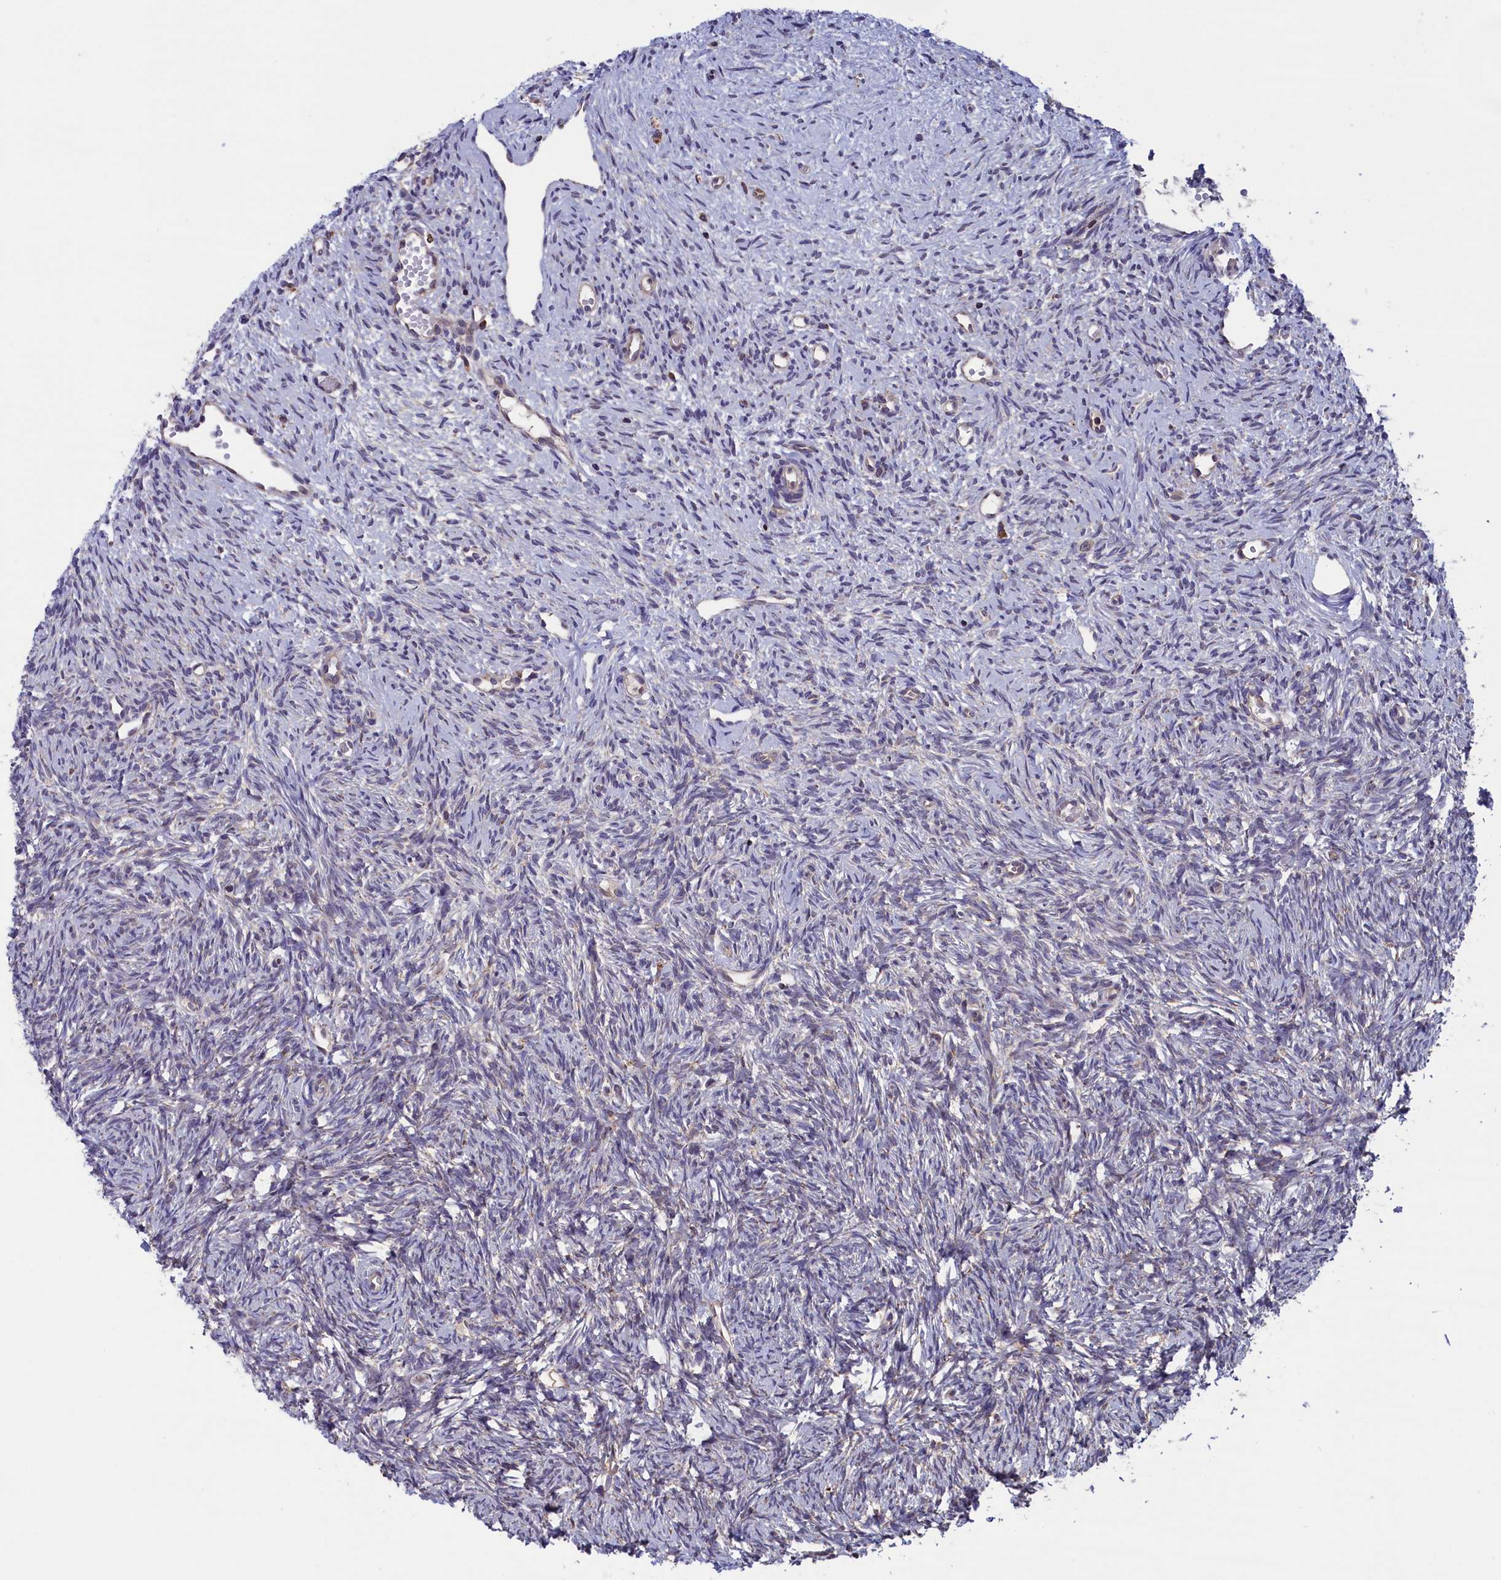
{"staining": {"intensity": "weak", "quantity": "<25%", "location": "cytoplasmic/membranous"}, "tissue": "ovary", "cell_type": "Ovarian stroma cells", "image_type": "normal", "snomed": [{"axis": "morphology", "description": "Normal tissue, NOS"}, {"axis": "topography", "description": "Ovary"}], "caption": "Ovarian stroma cells show no significant protein staining in benign ovary. (DAB immunohistochemistry visualized using brightfield microscopy, high magnification).", "gene": "TIMM44", "patient": {"sex": "female", "age": 51}}